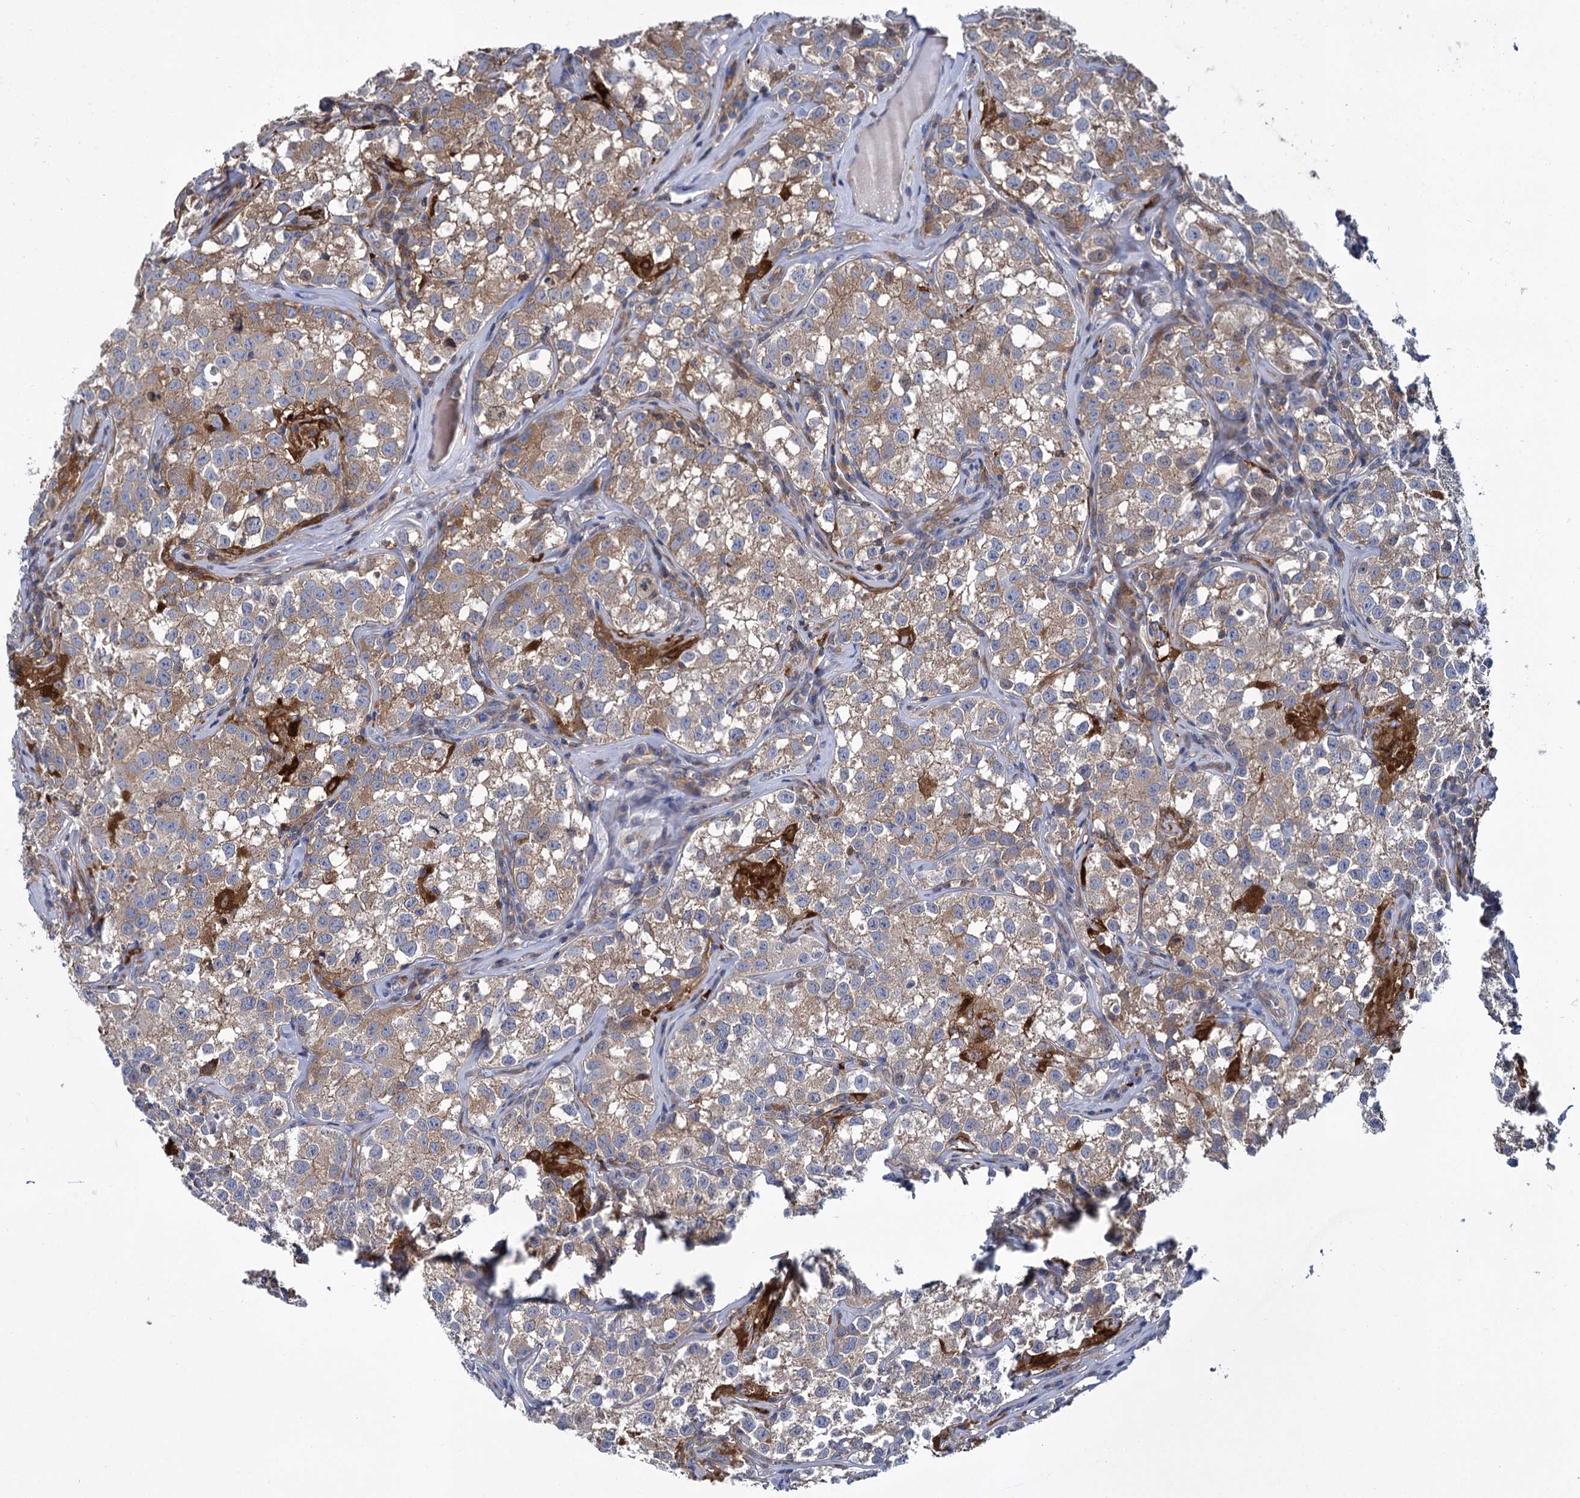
{"staining": {"intensity": "moderate", "quantity": ">75%", "location": "cytoplasmic/membranous"}, "tissue": "testis cancer", "cell_type": "Tumor cells", "image_type": "cancer", "snomed": [{"axis": "morphology", "description": "Seminoma, NOS"}, {"axis": "morphology", "description": "Carcinoma, Embryonal, NOS"}, {"axis": "topography", "description": "Testis"}], "caption": "Brown immunohistochemical staining in testis cancer (seminoma) exhibits moderate cytoplasmic/membranous staining in approximately >75% of tumor cells.", "gene": "GCLC", "patient": {"sex": "male", "age": 43}}